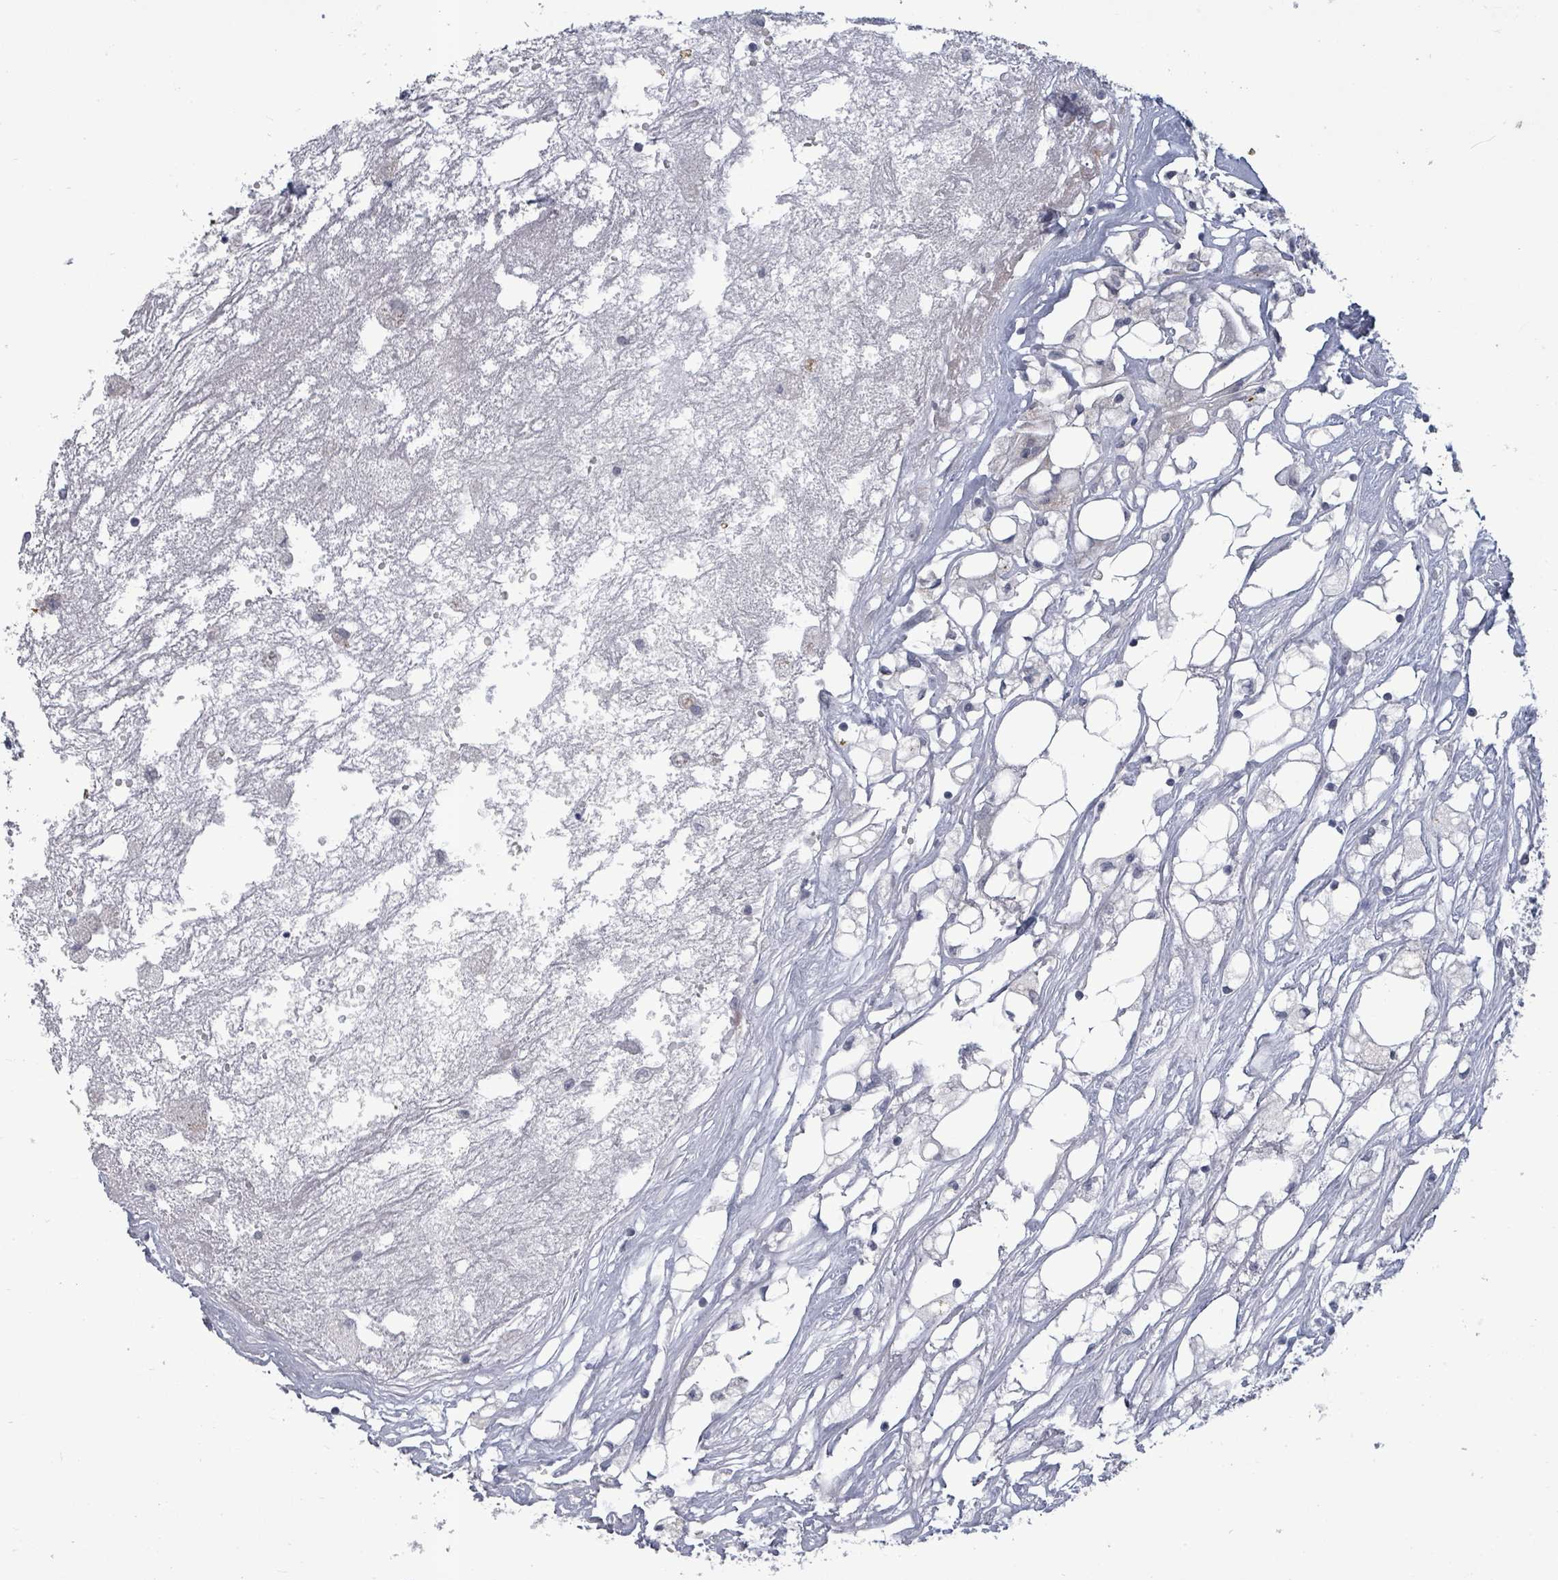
{"staining": {"intensity": "negative", "quantity": "none", "location": "none"}, "tissue": "renal cancer", "cell_type": "Tumor cells", "image_type": "cancer", "snomed": [{"axis": "morphology", "description": "Adenocarcinoma, NOS"}, {"axis": "topography", "description": "Kidney"}], "caption": "This image is of adenocarcinoma (renal) stained with immunohistochemistry to label a protein in brown with the nuclei are counter-stained blue. There is no expression in tumor cells.", "gene": "PTPN20", "patient": {"sex": "male", "age": 59}}